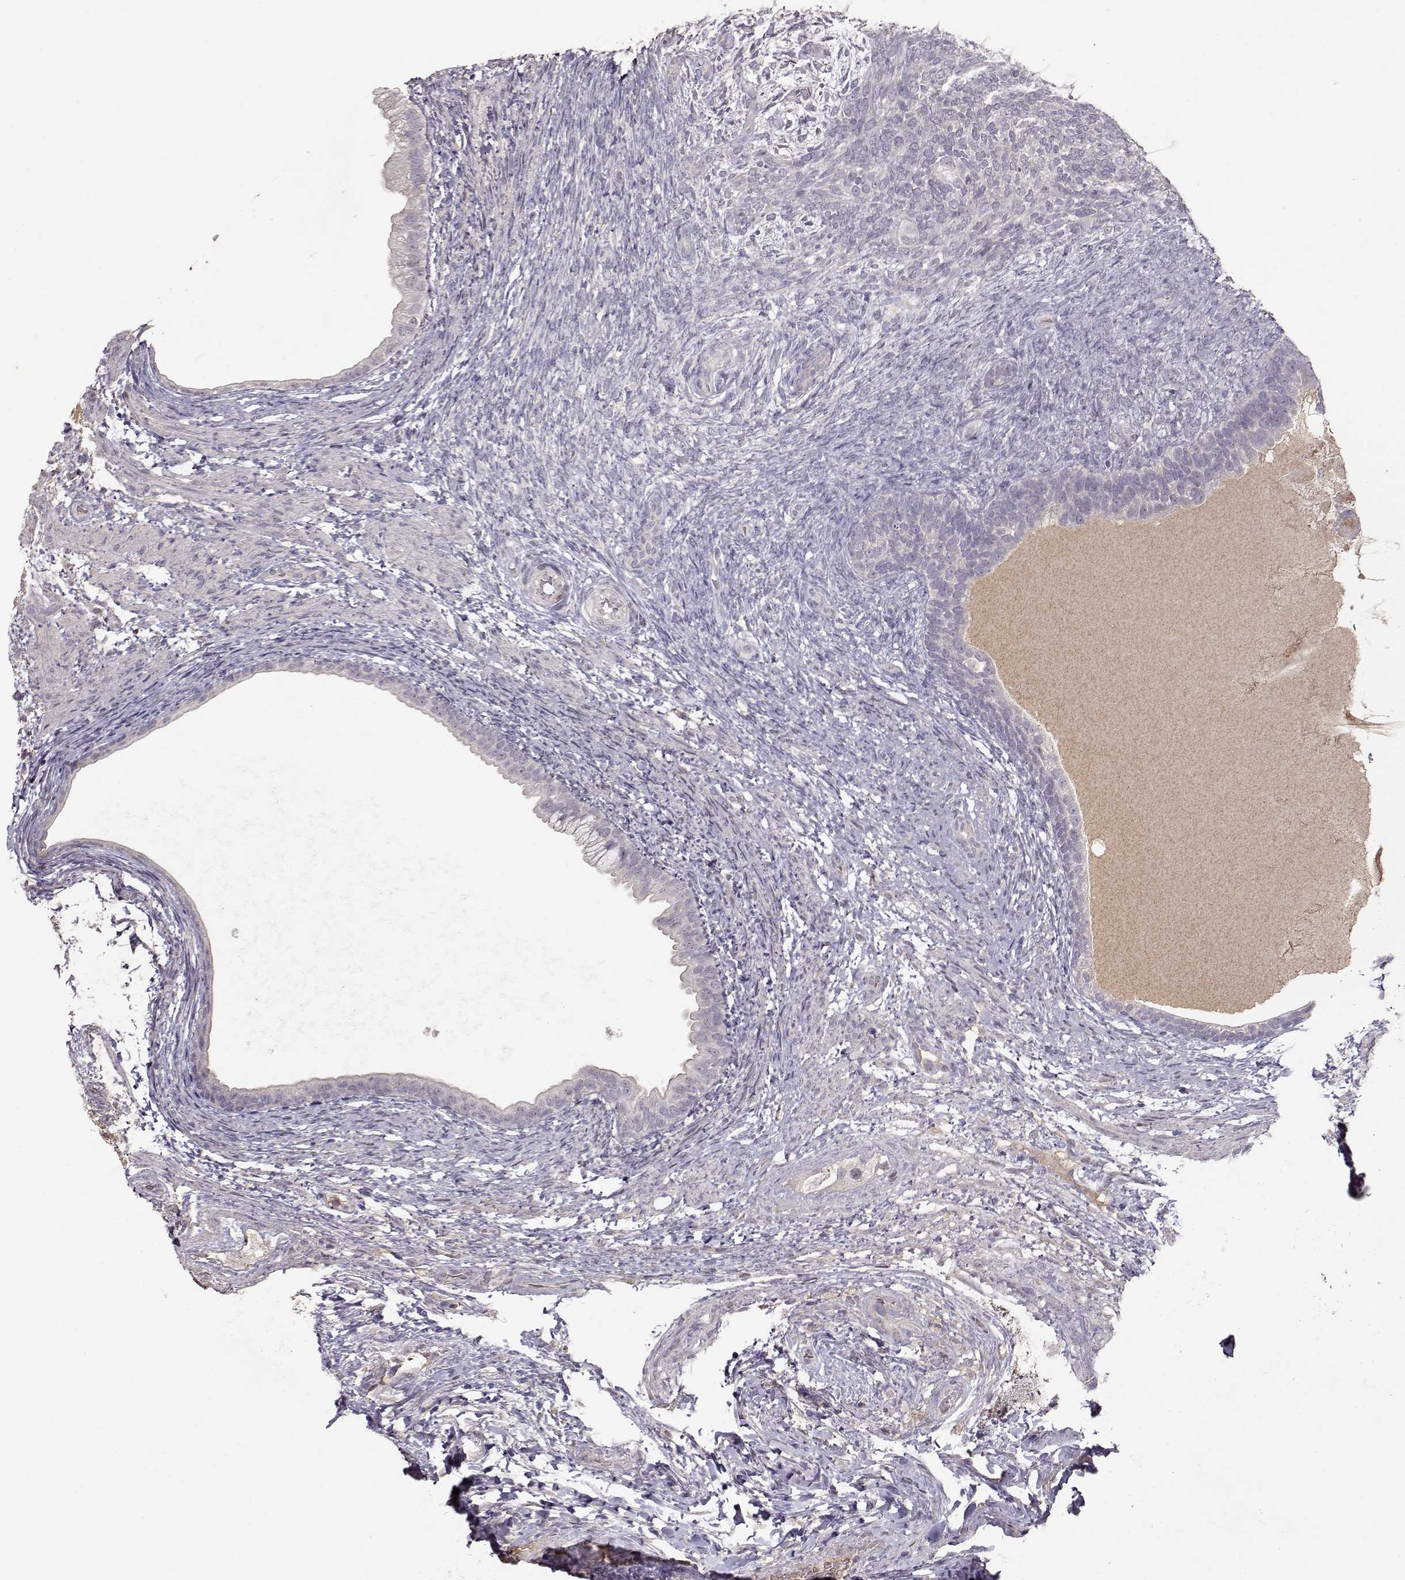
{"staining": {"intensity": "negative", "quantity": "none", "location": "none"}, "tissue": "testis cancer", "cell_type": "Tumor cells", "image_type": "cancer", "snomed": [{"axis": "morphology", "description": "Carcinoma, Embryonal, NOS"}, {"axis": "topography", "description": "Testis"}], "caption": "An immunohistochemistry (IHC) histopathology image of testis cancer is shown. There is no staining in tumor cells of testis cancer.", "gene": "PMCH", "patient": {"sex": "male", "age": 24}}